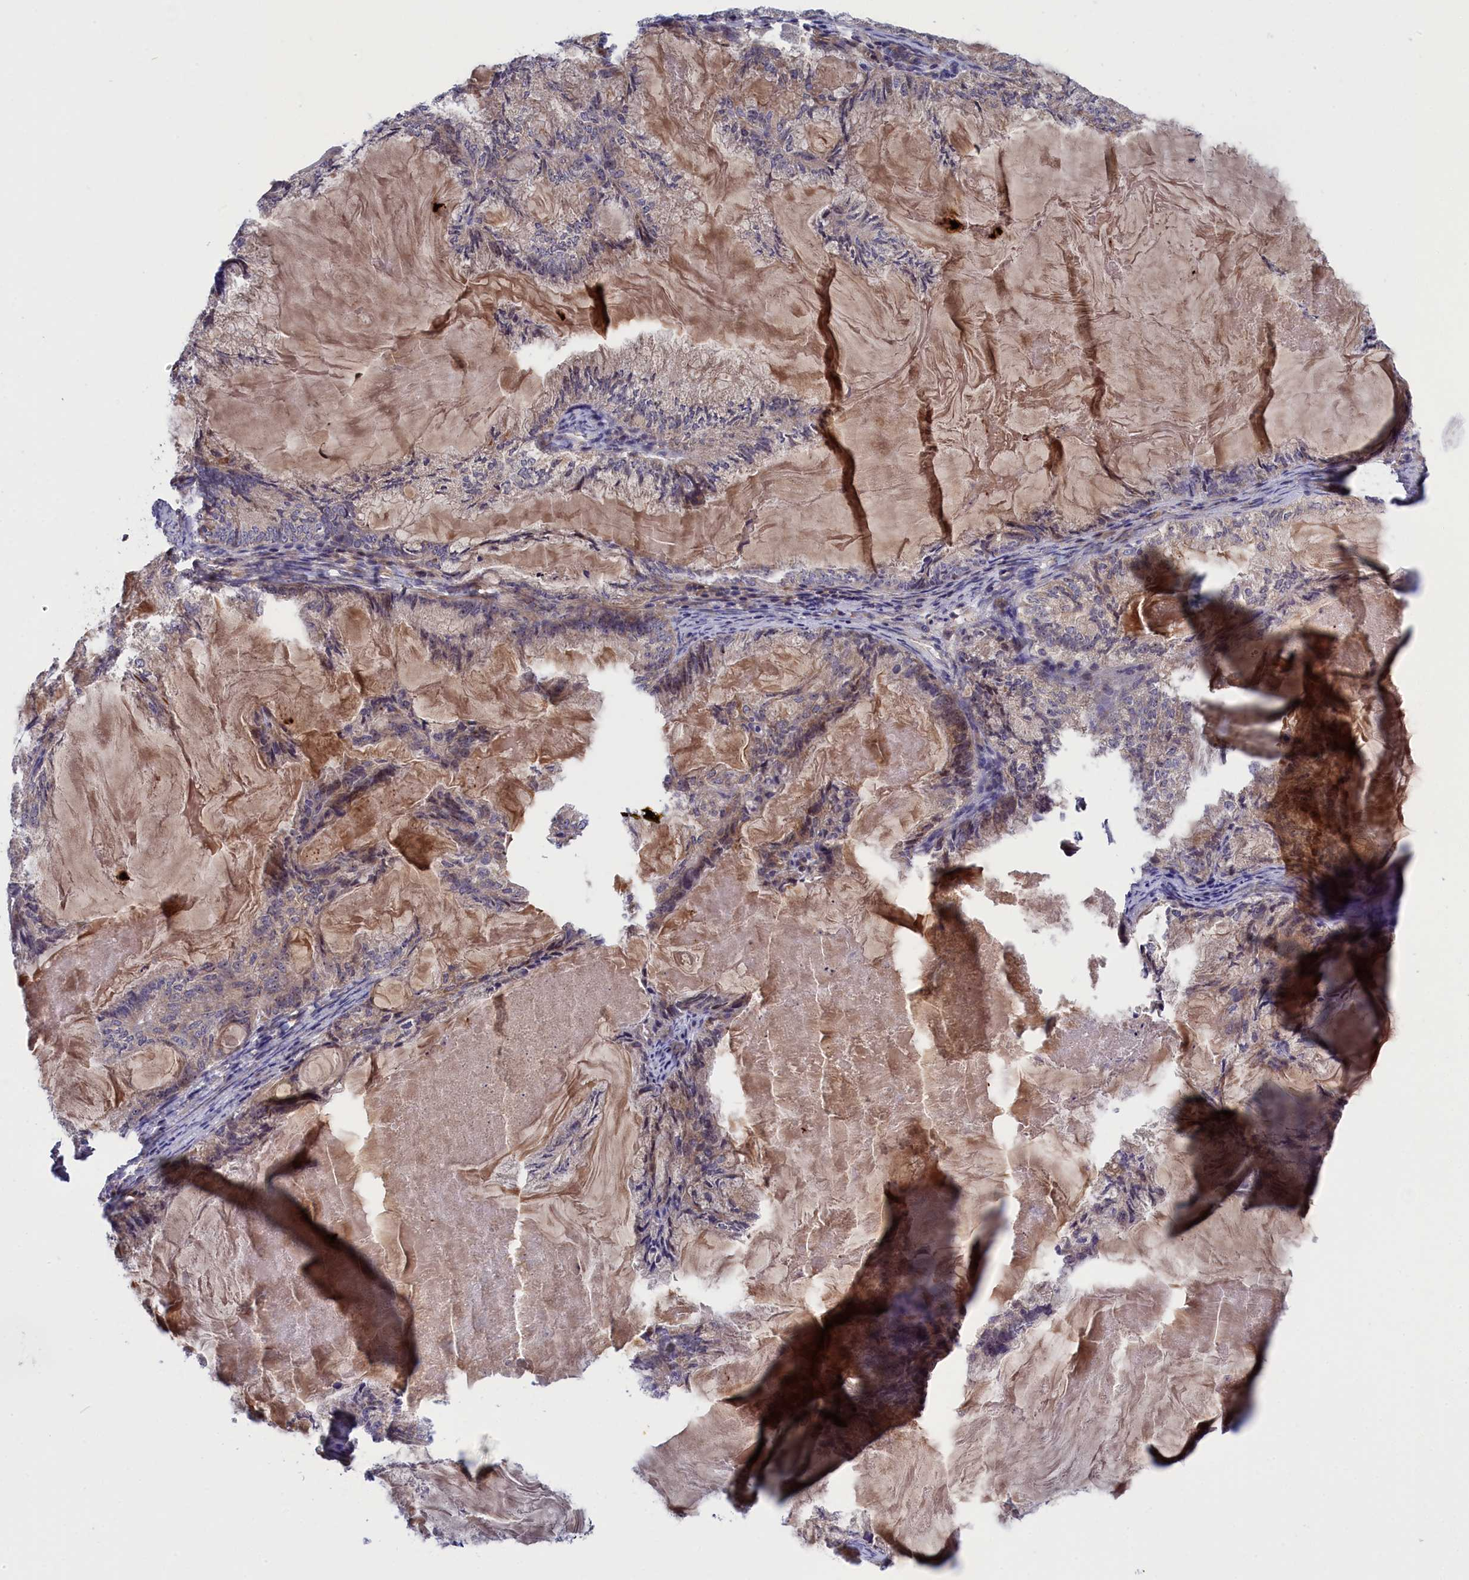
{"staining": {"intensity": "negative", "quantity": "none", "location": "none"}, "tissue": "endometrial cancer", "cell_type": "Tumor cells", "image_type": "cancer", "snomed": [{"axis": "morphology", "description": "Adenocarcinoma, NOS"}, {"axis": "topography", "description": "Endometrium"}], "caption": "An image of human endometrial adenocarcinoma is negative for staining in tumor cells. (Stains: DAB (3,3'-diaminobenzidine) immunohistochemistry (IHC) with hematoxylin counter stain, Microscopy: brightfield microscopy at high magnification).", "gene": "CRACD", "patient": {"sex": "female", "age": 86}}